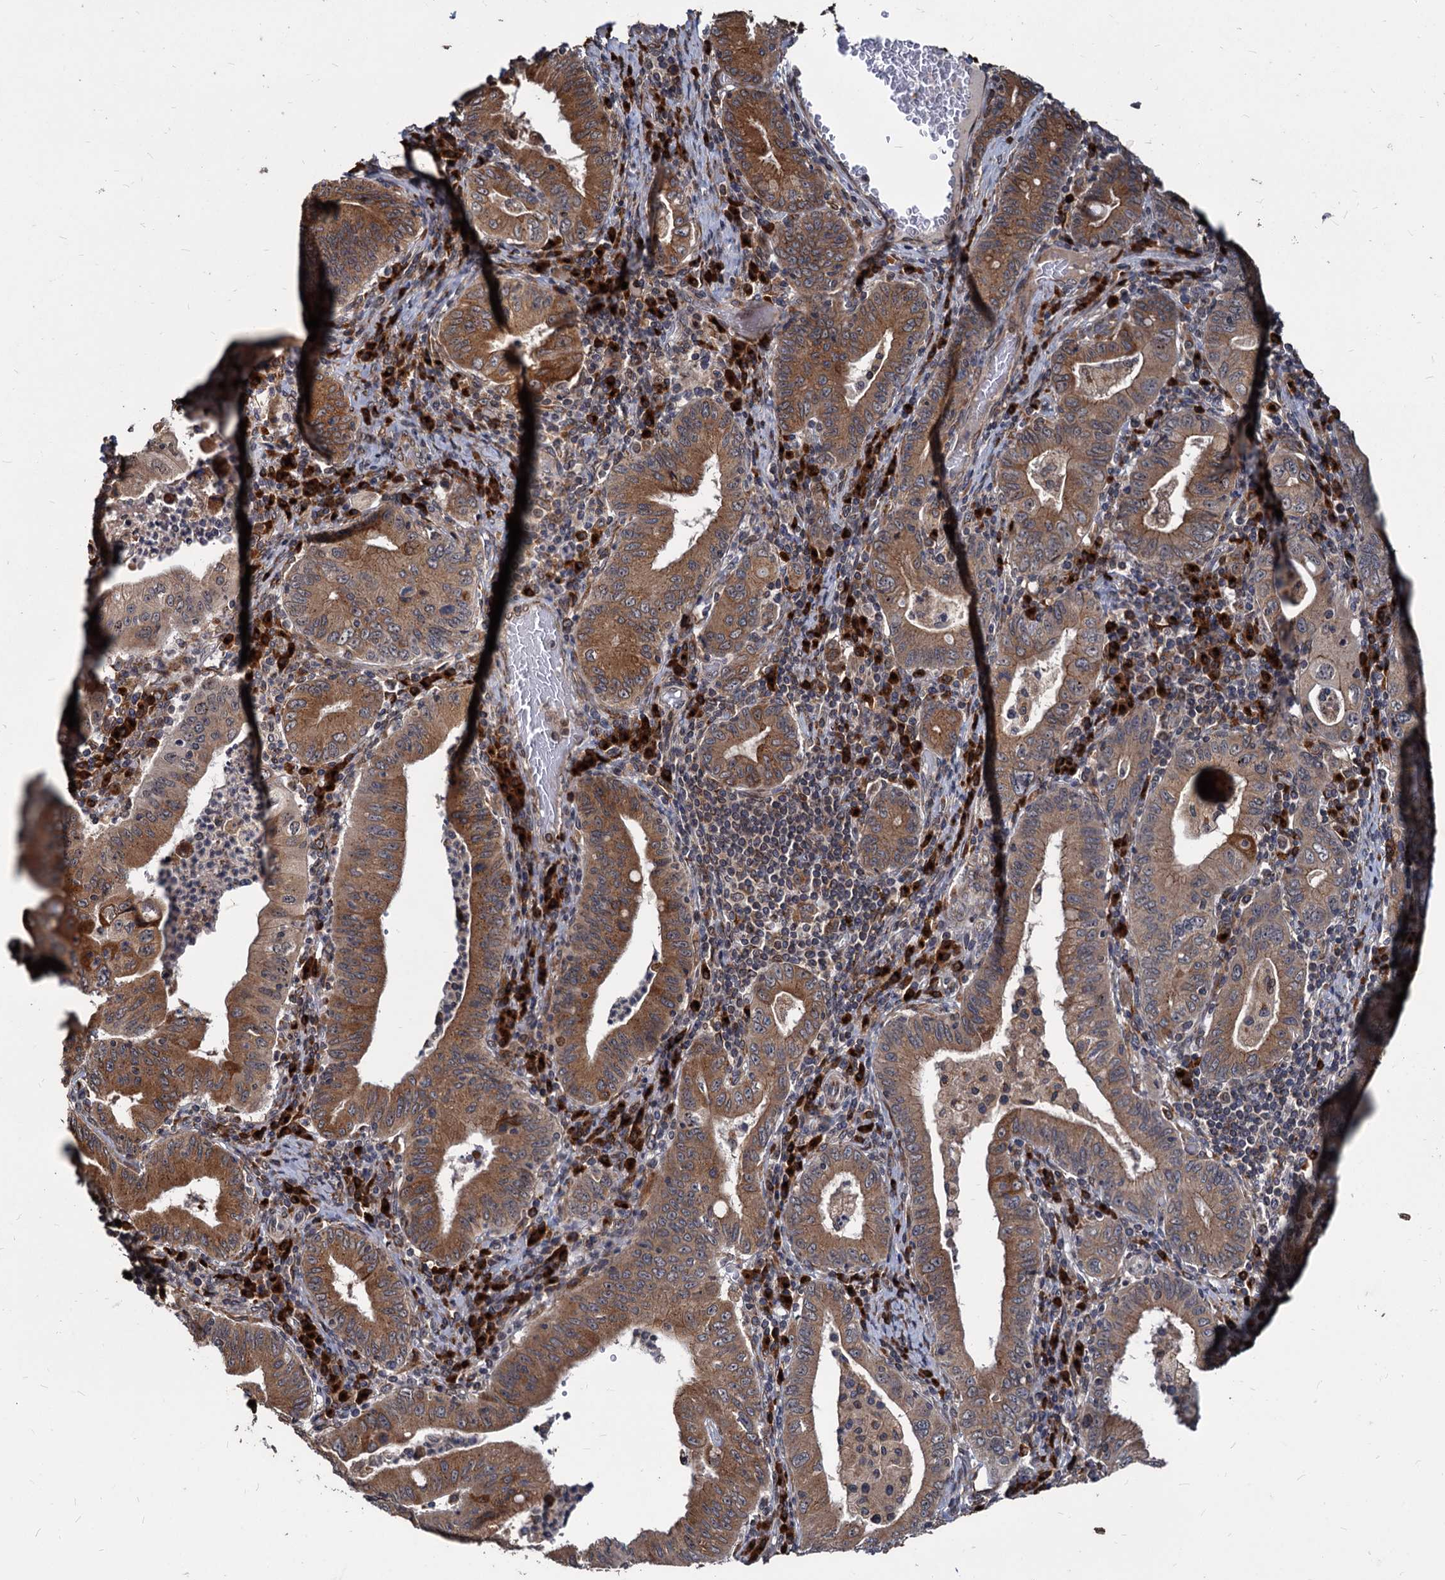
{"staining": {"intensity": "moderate", "quantity": ">75%", "location": "cytoplasmic/membranous"}, "tissue": "stomach cancer", "cell_type": "Tumor cells", "image_type": "cancer", "snomed": [{"axis": "morphology", "description": "Normal tissue, NOS"}, {"axis": "morphology", "description": "Adenocarcinoma, NOS"}, {"axis": "topography", "description": "Esophagus"}, {"axis": "topography", "description": "Stomach, upper"}, {"axis": "topography", "description": "Peripheral nerve tissue"}], "caption": "Moderate cytoplasmic/membranous staining is present in about >75% of tumor cells in adenocarcinoma (stomach). (Brightfield microscopy of DAB IHC at high magnification).", "gene": "SAAL1", "patient": {"sex": "male", "age": 62}}